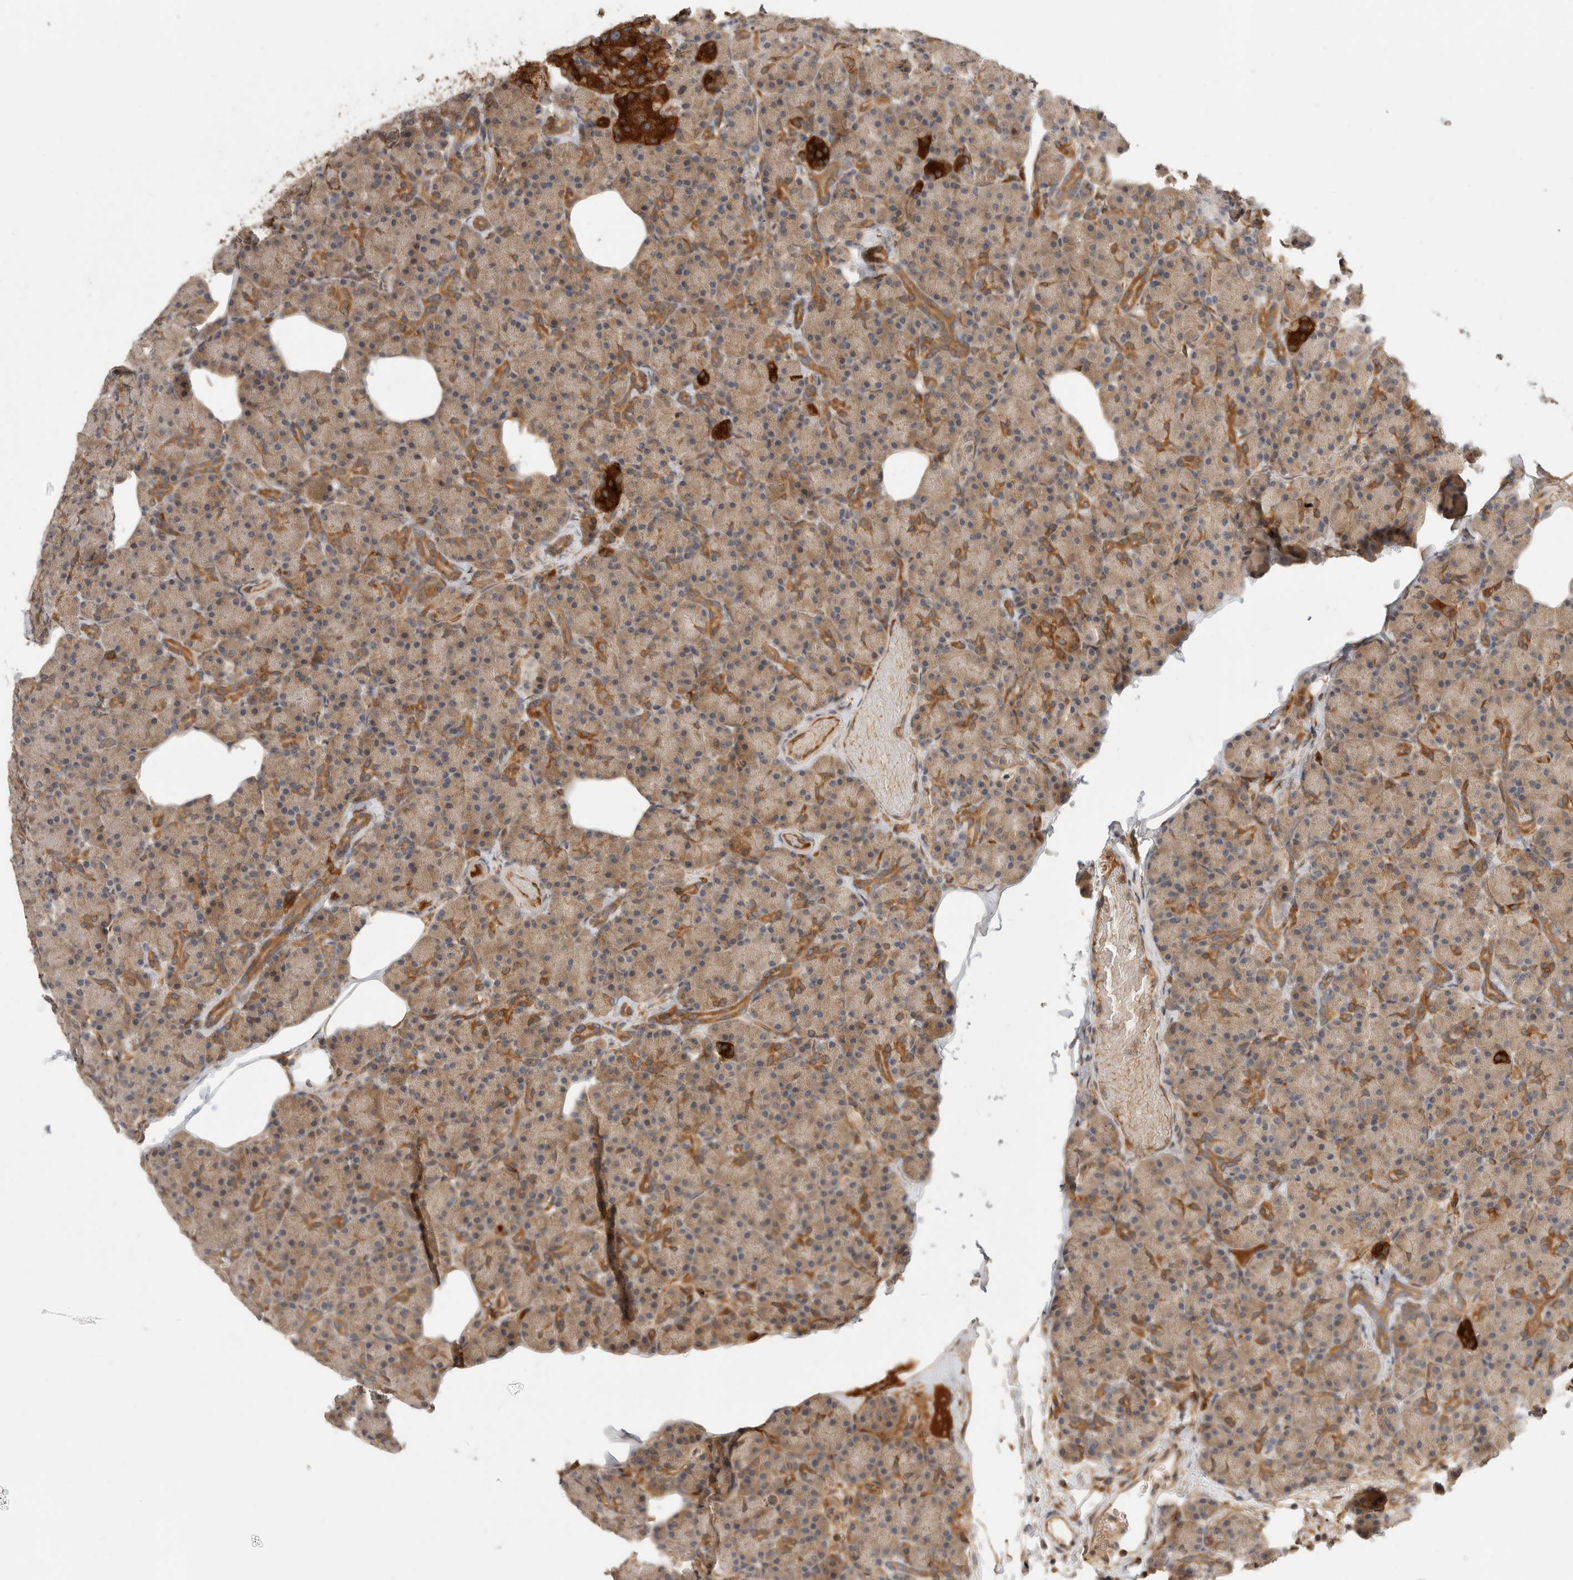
{"staining": {"intensity": "moderate", "quantity": "25%-75%", "location": "cytoplasmic/membranous"}, "tissue": "pancreas", "cell_type": "Exocrine glandular cells", "image_type": "normal", "snomed": [{"axis": "morphology", "description": "Normal tissue, NOS"}, {"axis": "topography", "description": "Pancreas"}], "caption": "IHC (DAB (3,3'-diaminobenzidine)) staining of unremarkable human pancreas demonstrates moderate cytoplasmic/membranous protein expression in about 25%-75% of exocrine glandular cells. The staining is performed using DAB (3,3'-diaminobenzidine) brown chromogen to label protein expression. The nuclei are counter-stained blue using hematoxylin.", "gene": "APOL2", "patient": {"sex": "female", "age": 43}}